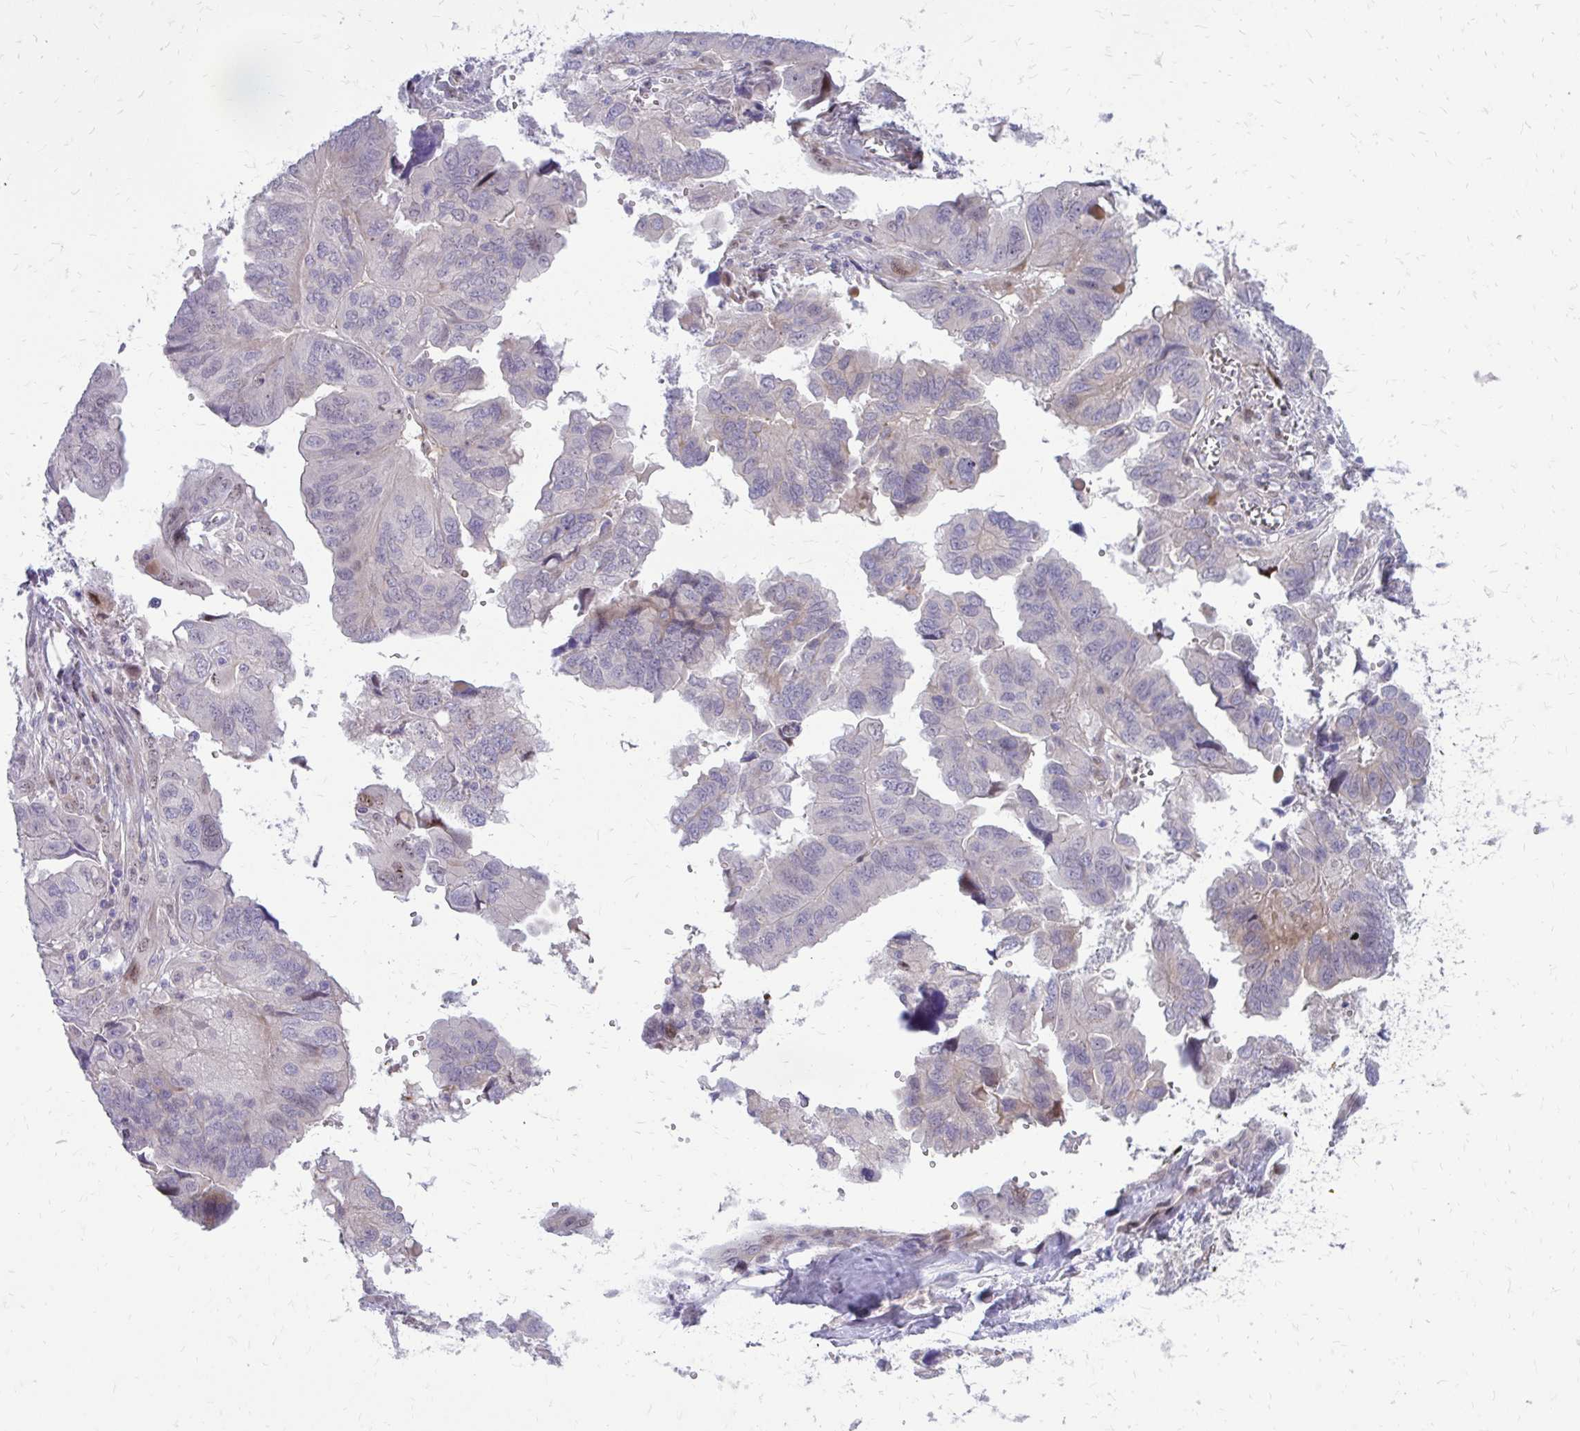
{"staining": {"intensity": "negative", "quantity": "none", "location": "none"}, "tissue": "ovarian cancer", "cell_type": "Tumor cells", "image_type": "cancer", "snomed": [{"axis": "morphology", "description": "Cystadenocarcinoma, serous, NOS"}, {"axis": "topography", "description": "Ovary"}], "caption": "The IHC histopathology image has no significant positivity in tumor cells of ovarian cancer tissue.", "gene": "PPDPFL", "patient": {"sex": "female", "age": 79}}